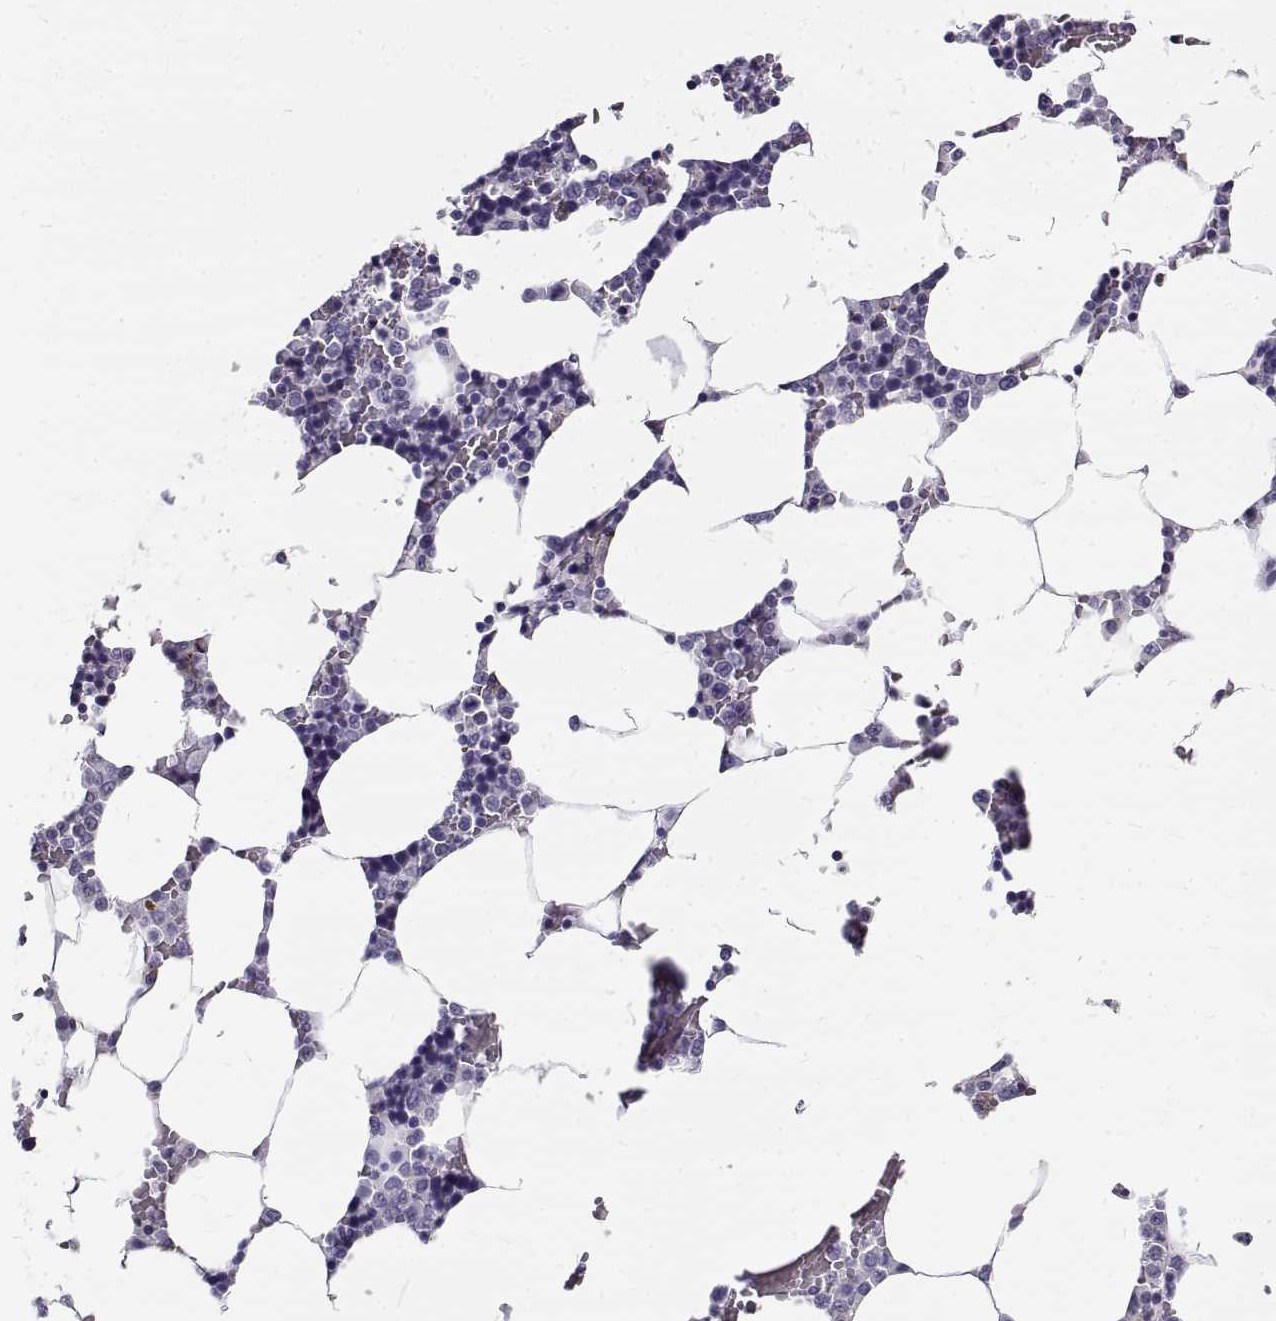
{"staining": {"intensity": "negative", "quantity": "none", "location": "none"}, "tissue": "bone marrow", "cell_type": "Hematopoietic cells", "image_type": "normal", "snomed": [{"axis": "morphology", "description": "Normal tissue, NOS"}, {"axis": "topography", "description": "Bone marrow"}], "caption": "The image demonstrates no significant expression in hematopoietic cells of bone marrow. Brightfield microscopy of IHC stained with DAB (3,3'-diaminobenzidine) (brown) and hematoxylin (blue), captured at high magnification.", "gene": "GNG12", "patient": {"sex": "male", "age": 63}}